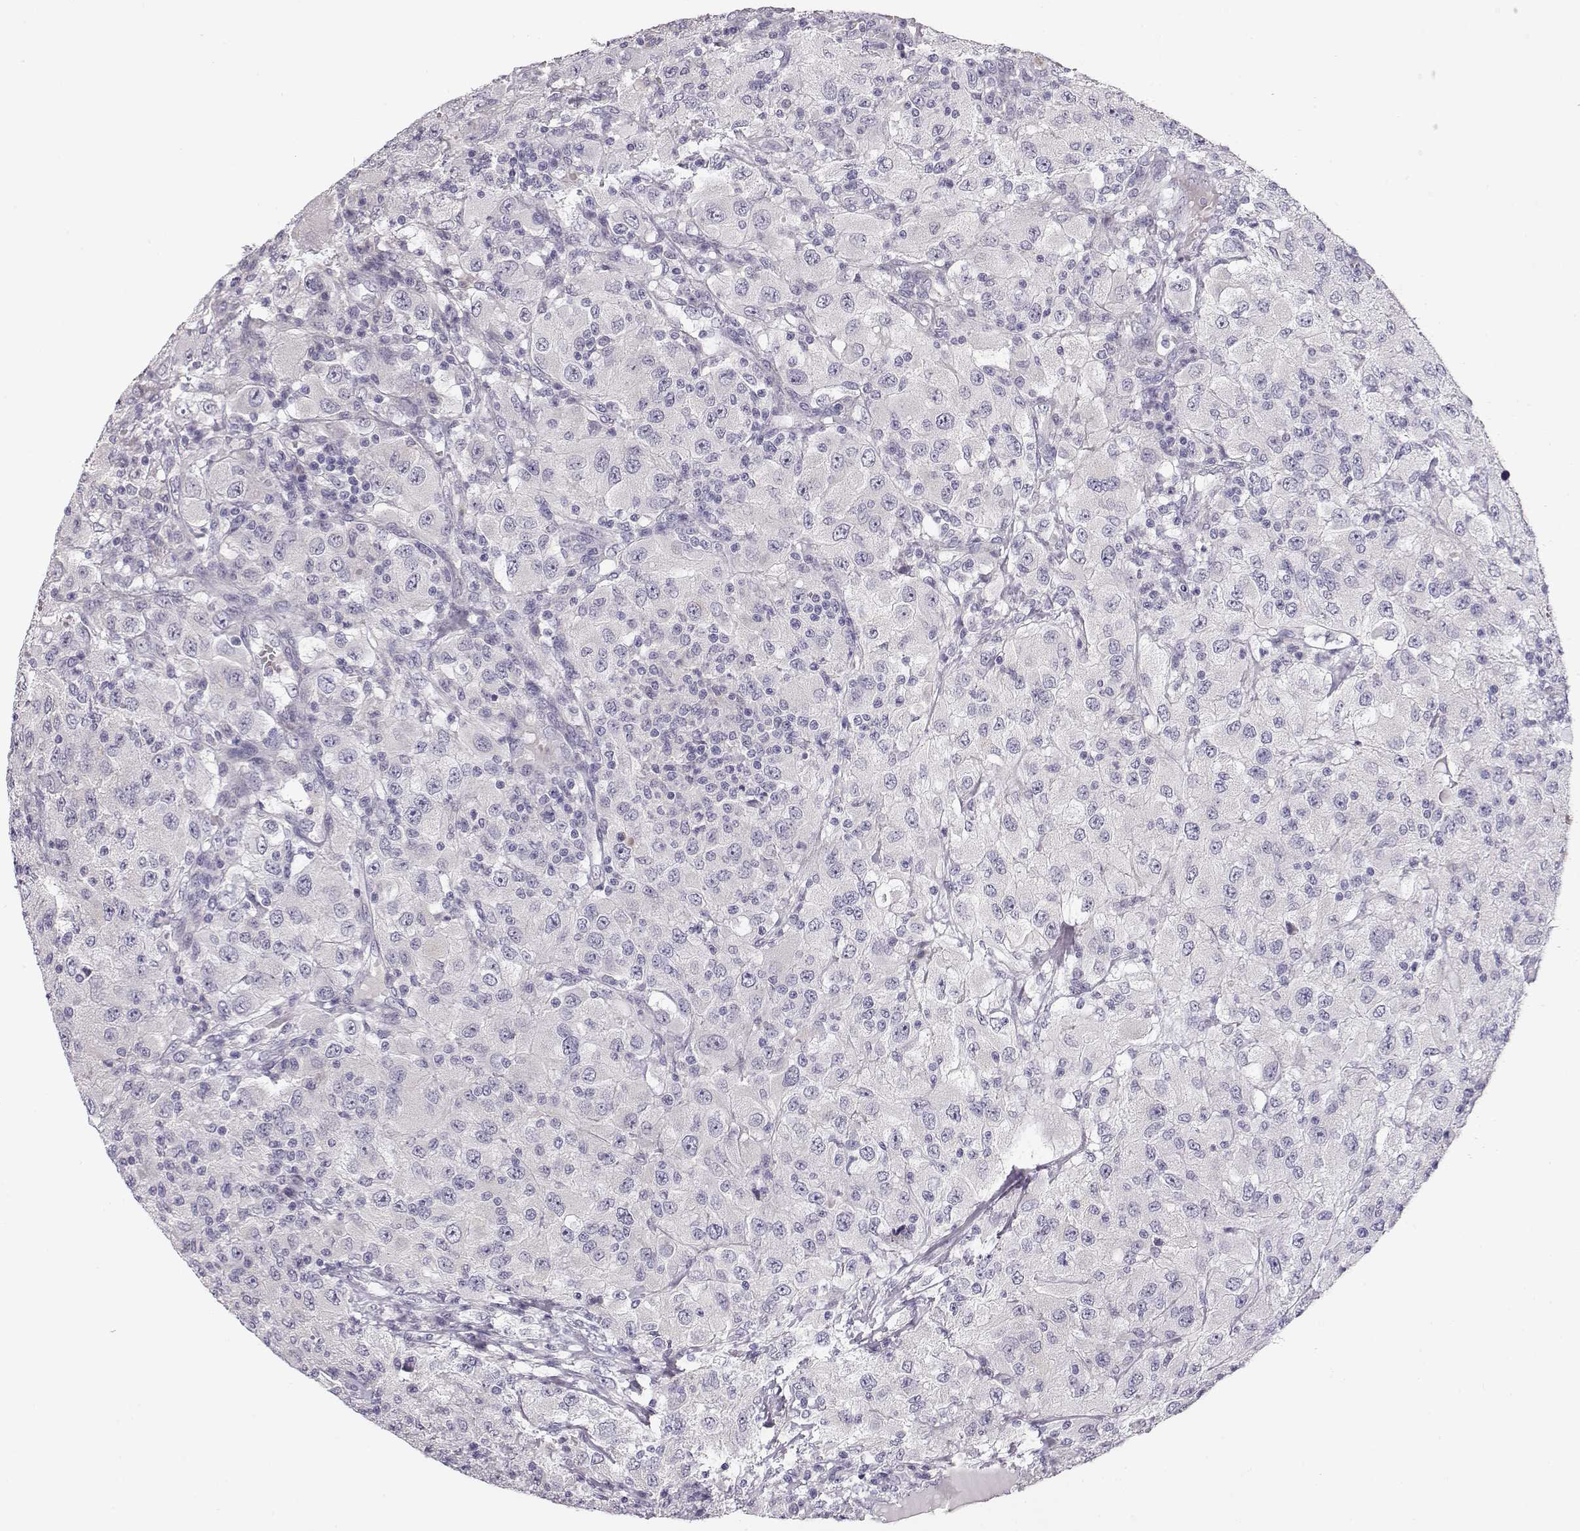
{"staining": {"intensity": "negative", "quantity": "none", "location": "none"}, "tissue": "renal cancer", "cell_type": "Tumor cells", "image_type": "cancer", "snomed": [{"axis": "morphology", "description": "Adenocarcinoma, NOS"}, {"axis": "topography", "description": "Kidney"}], "caption": "IHC of human adenocarcinoma (renal) reveals no staining in tumor cells. The staining was performed using DAB (3,3'-diaminobenzidine) to visualize the protein expression in brown, while the nuclei were stained in blue with hematoxylin (Magnification: 20x).", "gene": "TTC26", "patient": {"sex": "female", "age": 67}}